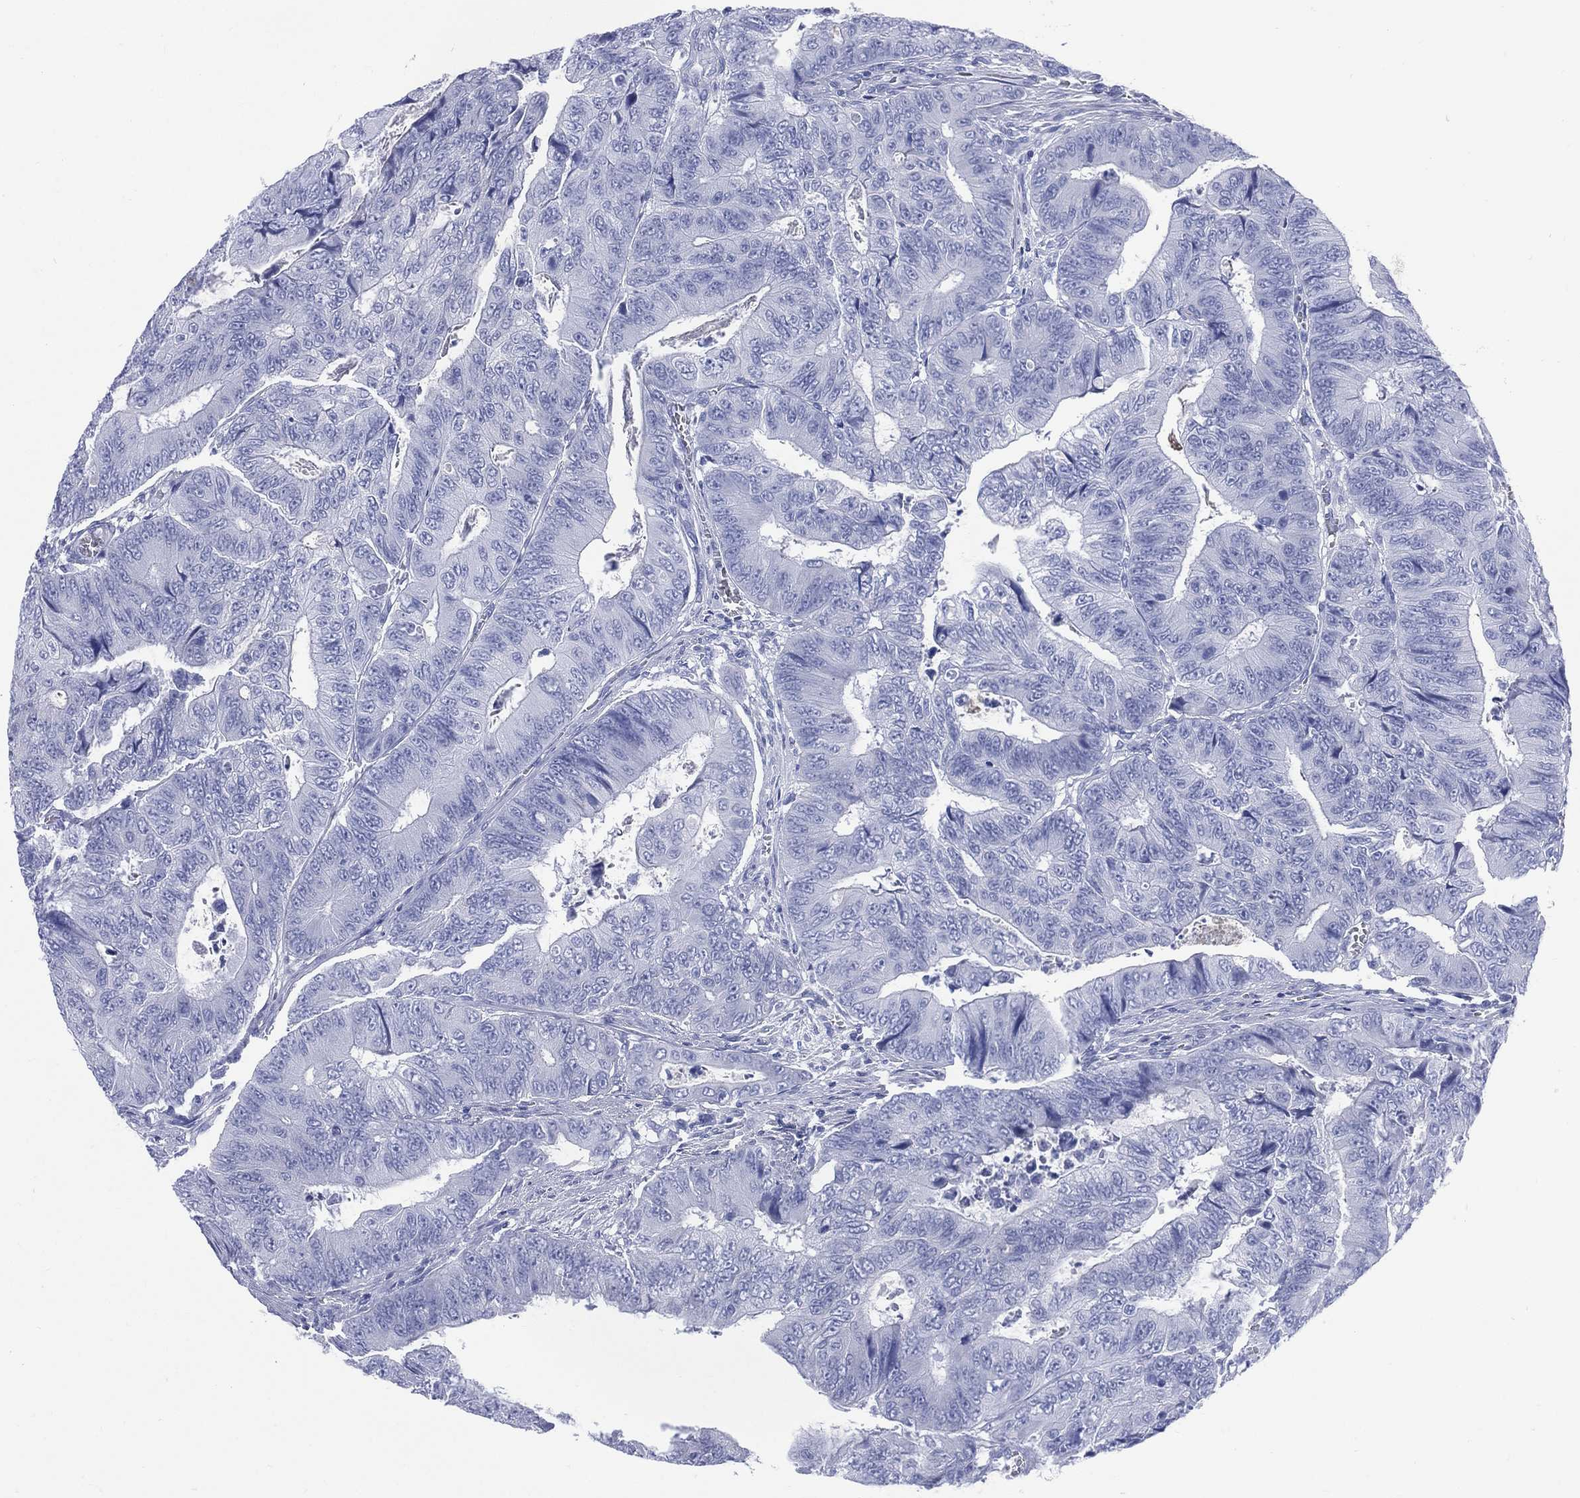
{"staining": {"intensity": "negative", "quantity": "none", "location": "none"}, "tissue": "colorectal cancer", "cell_type": "Tumor cells", "image_type": "cancer", "snomed": [{"axis": "morphology", "description": "Adenocarcinoma, NOS"}, {"axis": "topography", "description": "Colon"}], "caption": "Tumor cells show no significant expression in colorectal adenocarcinoma.", "gene": "LRRD1", "patient": {"sex": "female", "age": 48}}